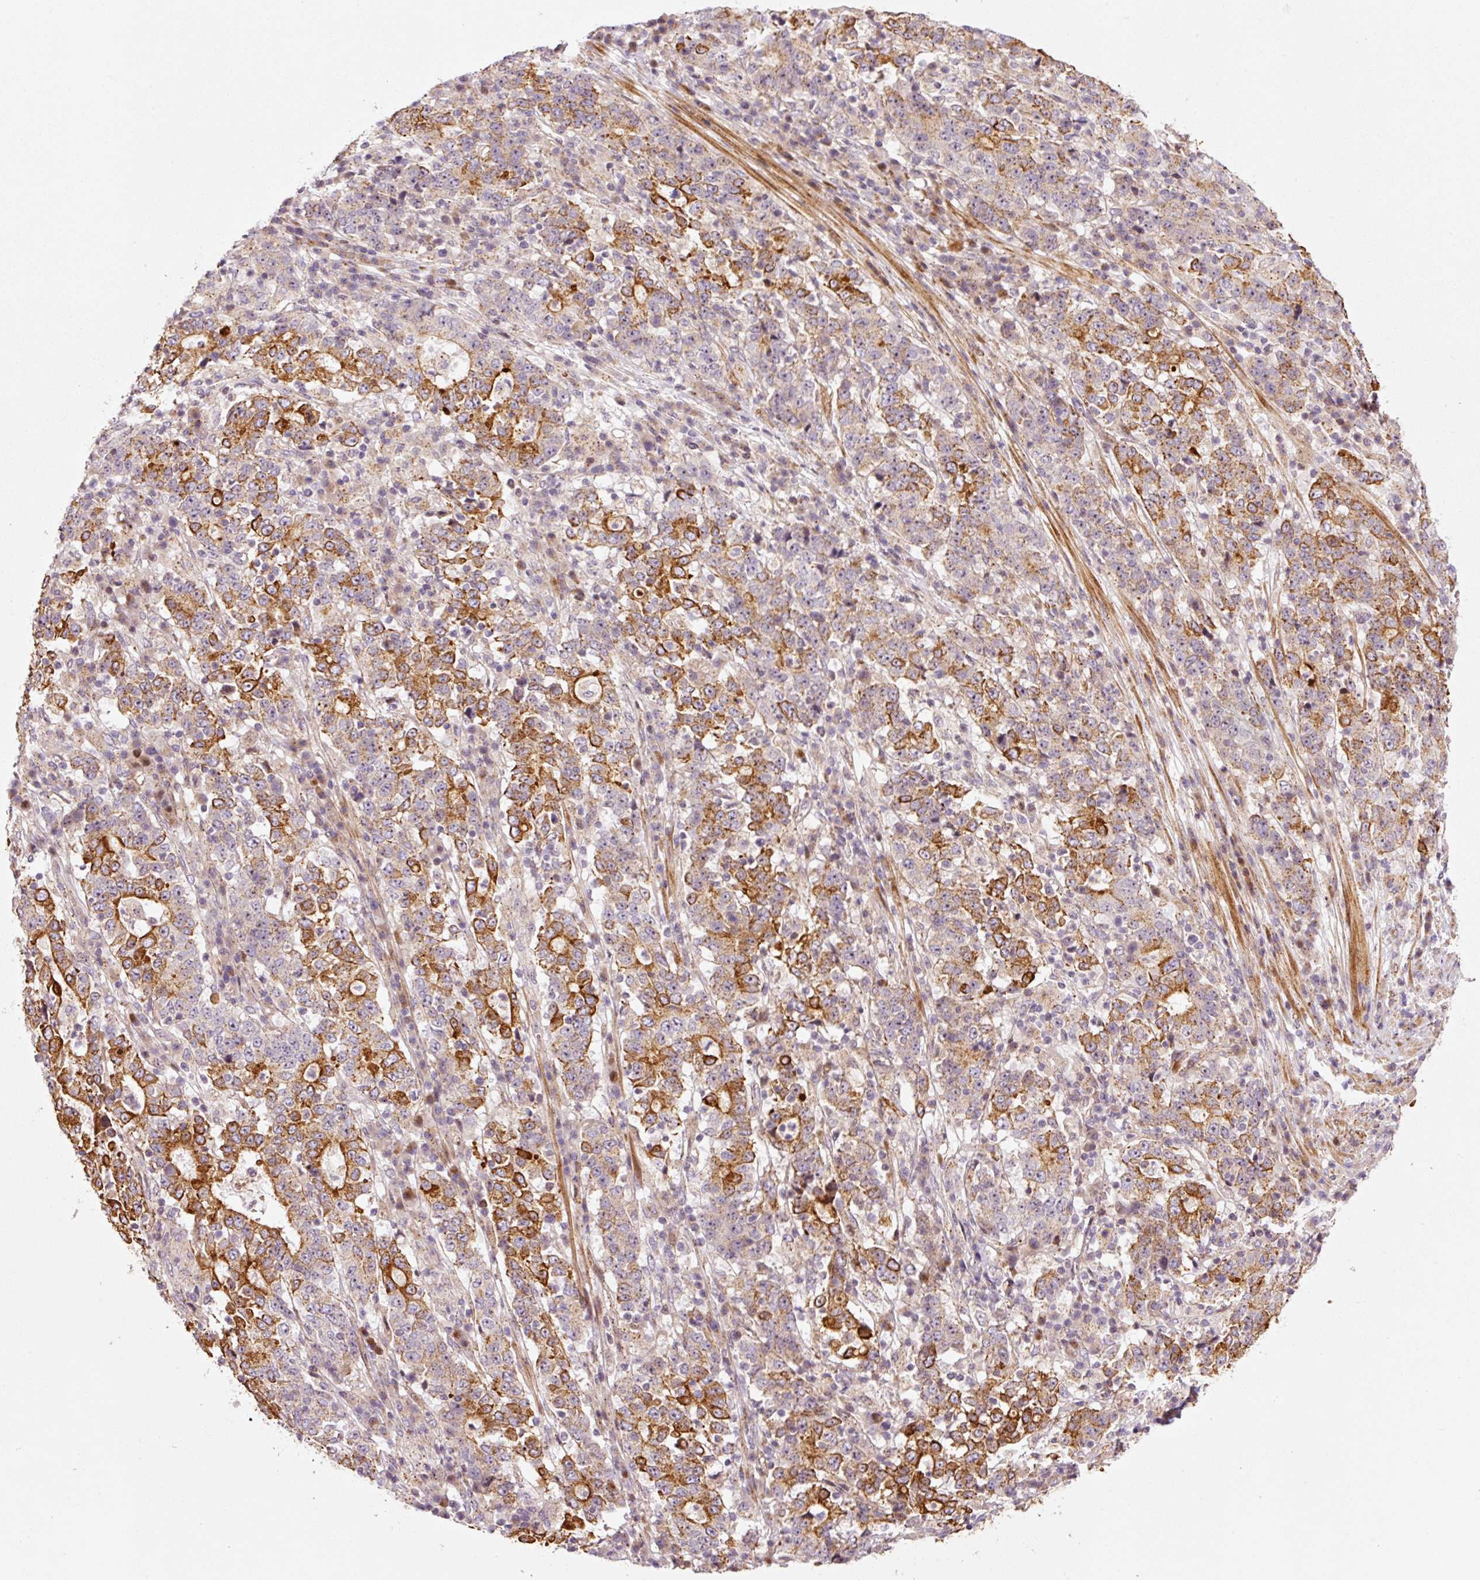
{"staining": {"intensity": "strong", "quantity": "25%-75%", "location": "cytoplasmic/membranous"}, "tissue": "stomach cancer", "cell_type": "Tumor cells", "image_type": "cancer", "snomed": [{"axis": "morphology", "description": "Adenocarcinoma, NOS"}, {"axis": "topography", "description": "Stomach"}], "caption": "Protein staining by IHC shows strong cytoplasmic/membranous staining in about 25%-75% of tumor cells in stomach adenocarcinoma. Using DAB (brown) and hematoxylin (blue) stains, captured at high magnification using brightfield microscopy.", "gene": "ANKRD20A1", "patient": {"sex": "male", "age": 59}}